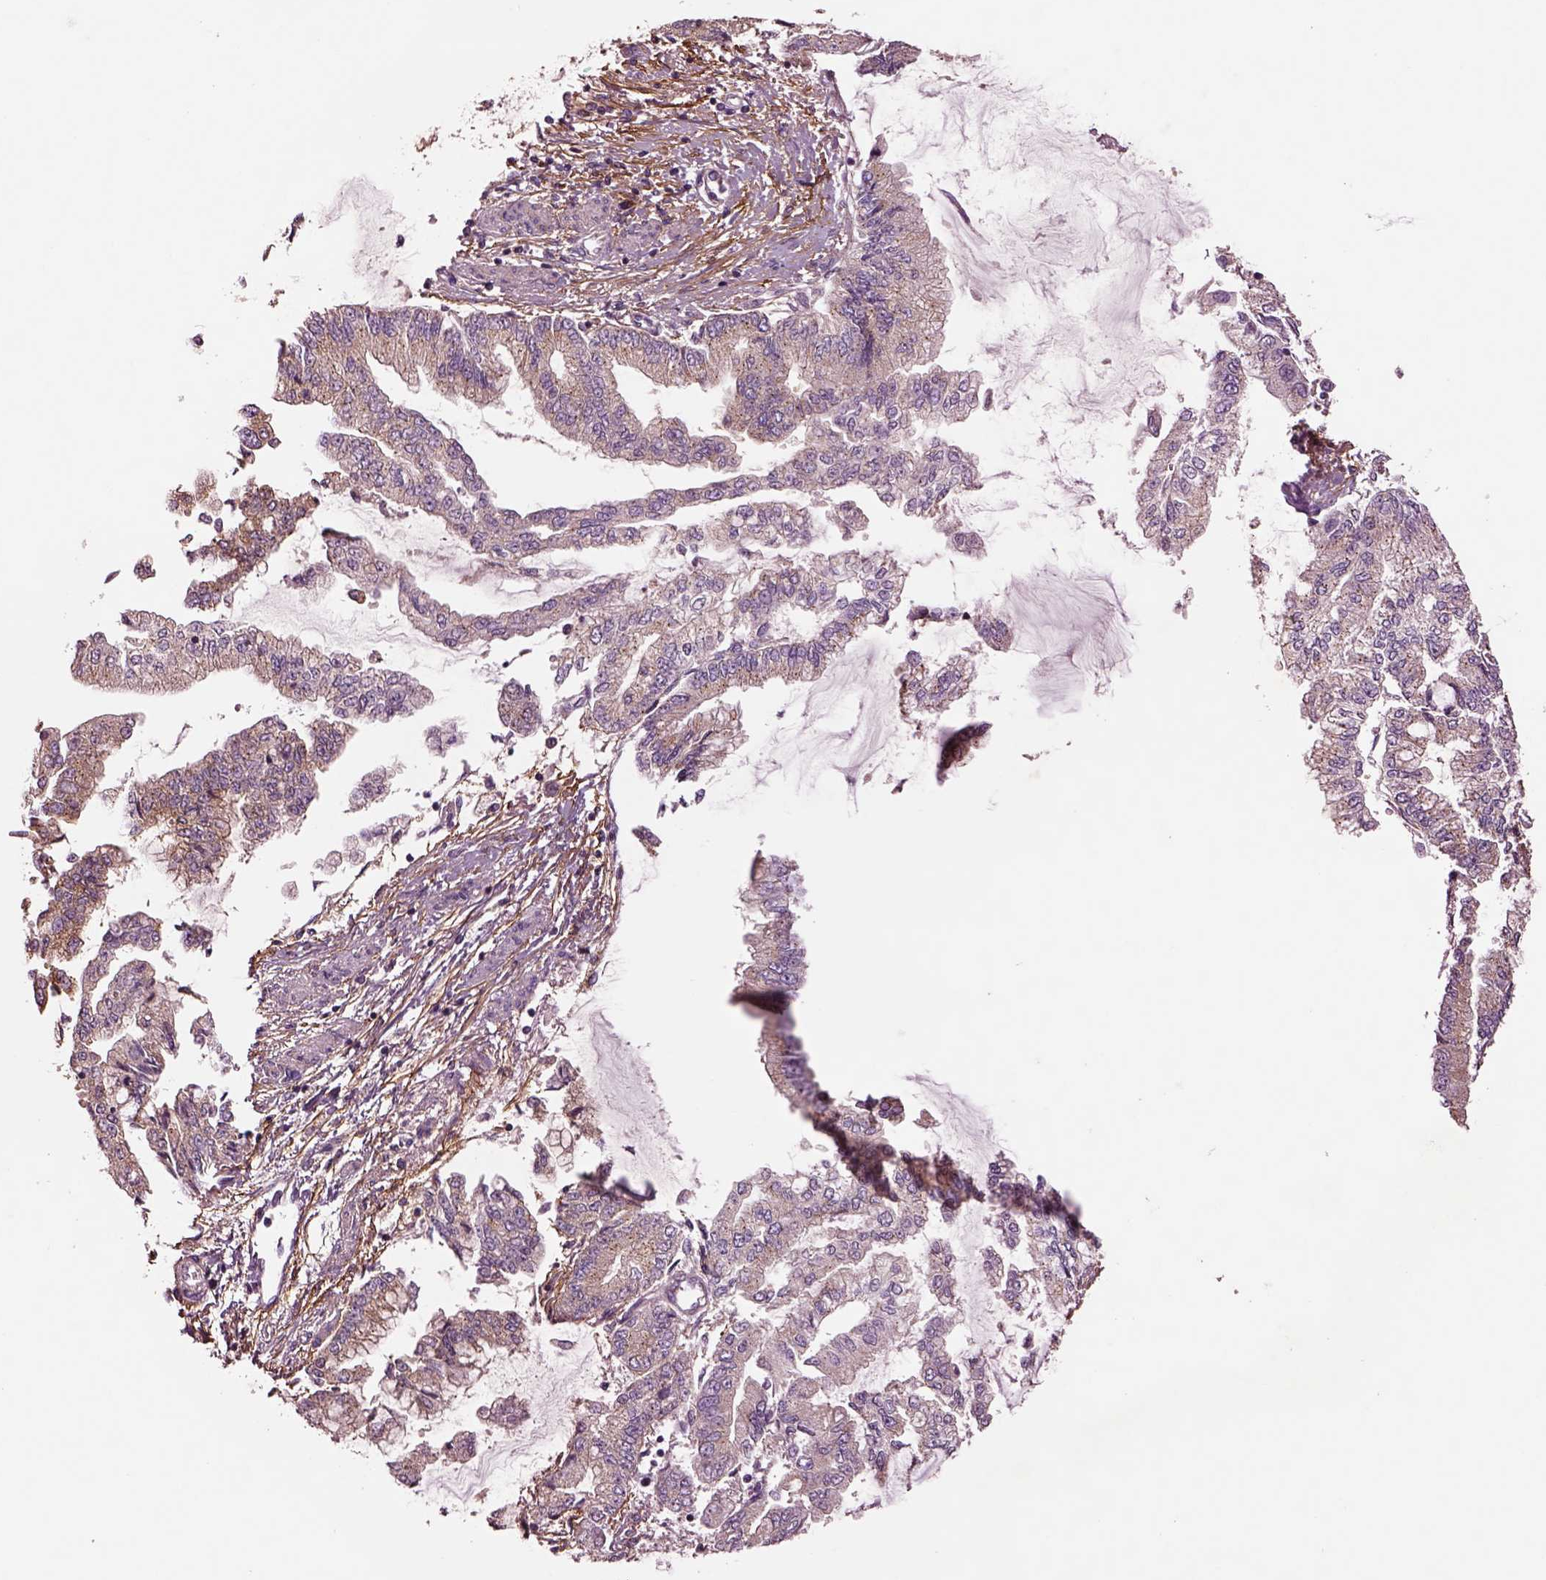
{"staining": {"intensity": "moderate", "quantity": ">75%", "location": "cytoplasmic/membranous"}, "tissue": "stomach cancer", "cell_type": "Tumor cells", "image_type": "cancer", "snomed": [{"axis": "morphology", "description": "Adenocarcinoma, NOS"}, {"axis": "topography", "description": "Stomach, upper"}], "caption": "Tumor cells exhibit medium levels of moderate cytoplasmic/membranous expression in about >75% of cells in human stomach cancer.", "gene": "SEC23A", "patient": {"sex": "female", "age": 74}}